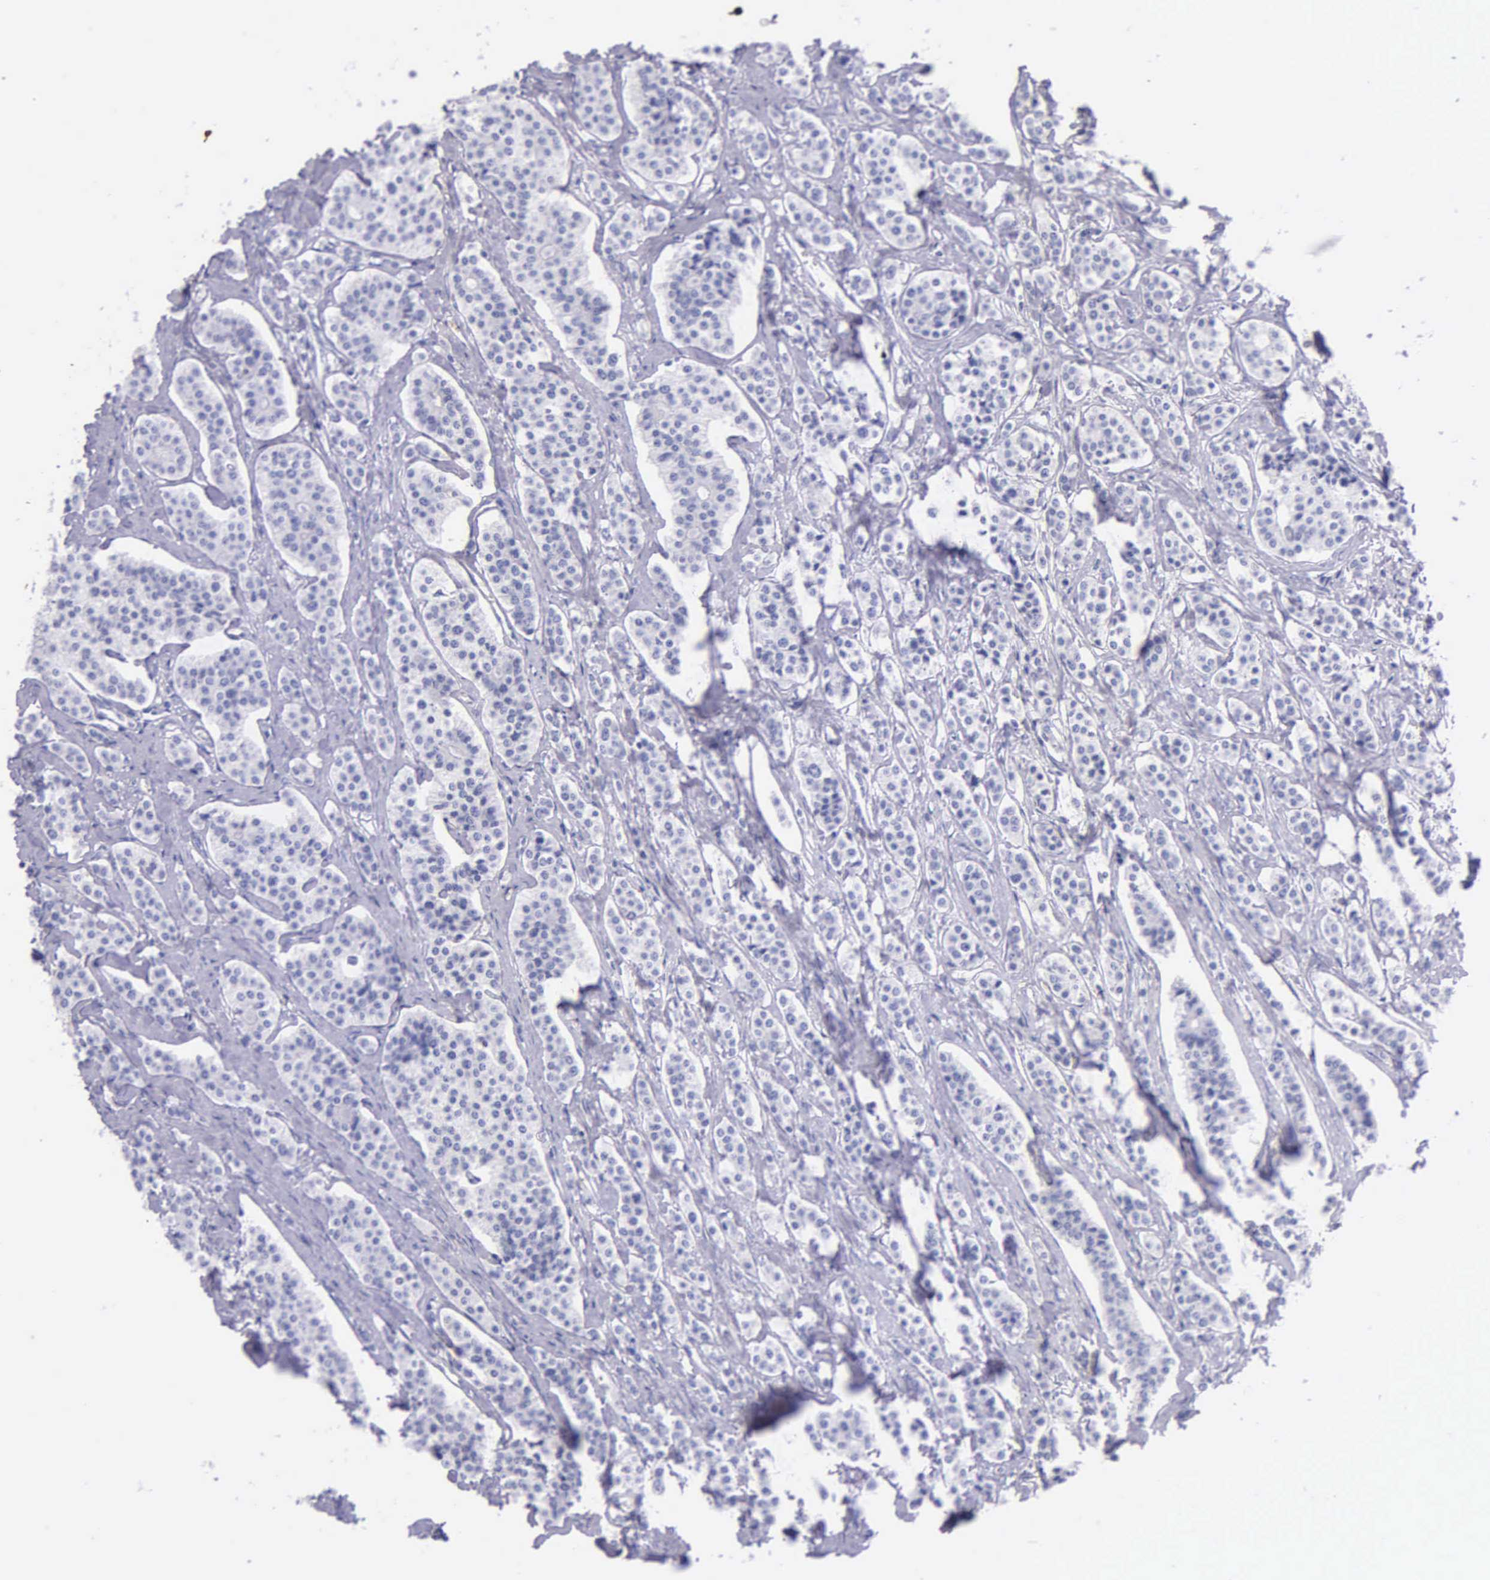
{"staining": {"intensity": "negative", "quantity": "none", "location": "none"}, "tissue": "carcinoid", "cell_type": "Tumor cells", "image_type": "cancer", "snomed": [{"axis": "morphology", "description": "Carcinoid, malignant, NOS"}, {"axis": "topography", "description": "Small intestine"}], "caption": "High power microscopy photomicrograph of an immunohistochemistry (IHC) image of malignant carcinoid, revealing no significant positivity in tumor cells.", "gene": "KLK3", "patient": {"sex": "male", "age": 63}}